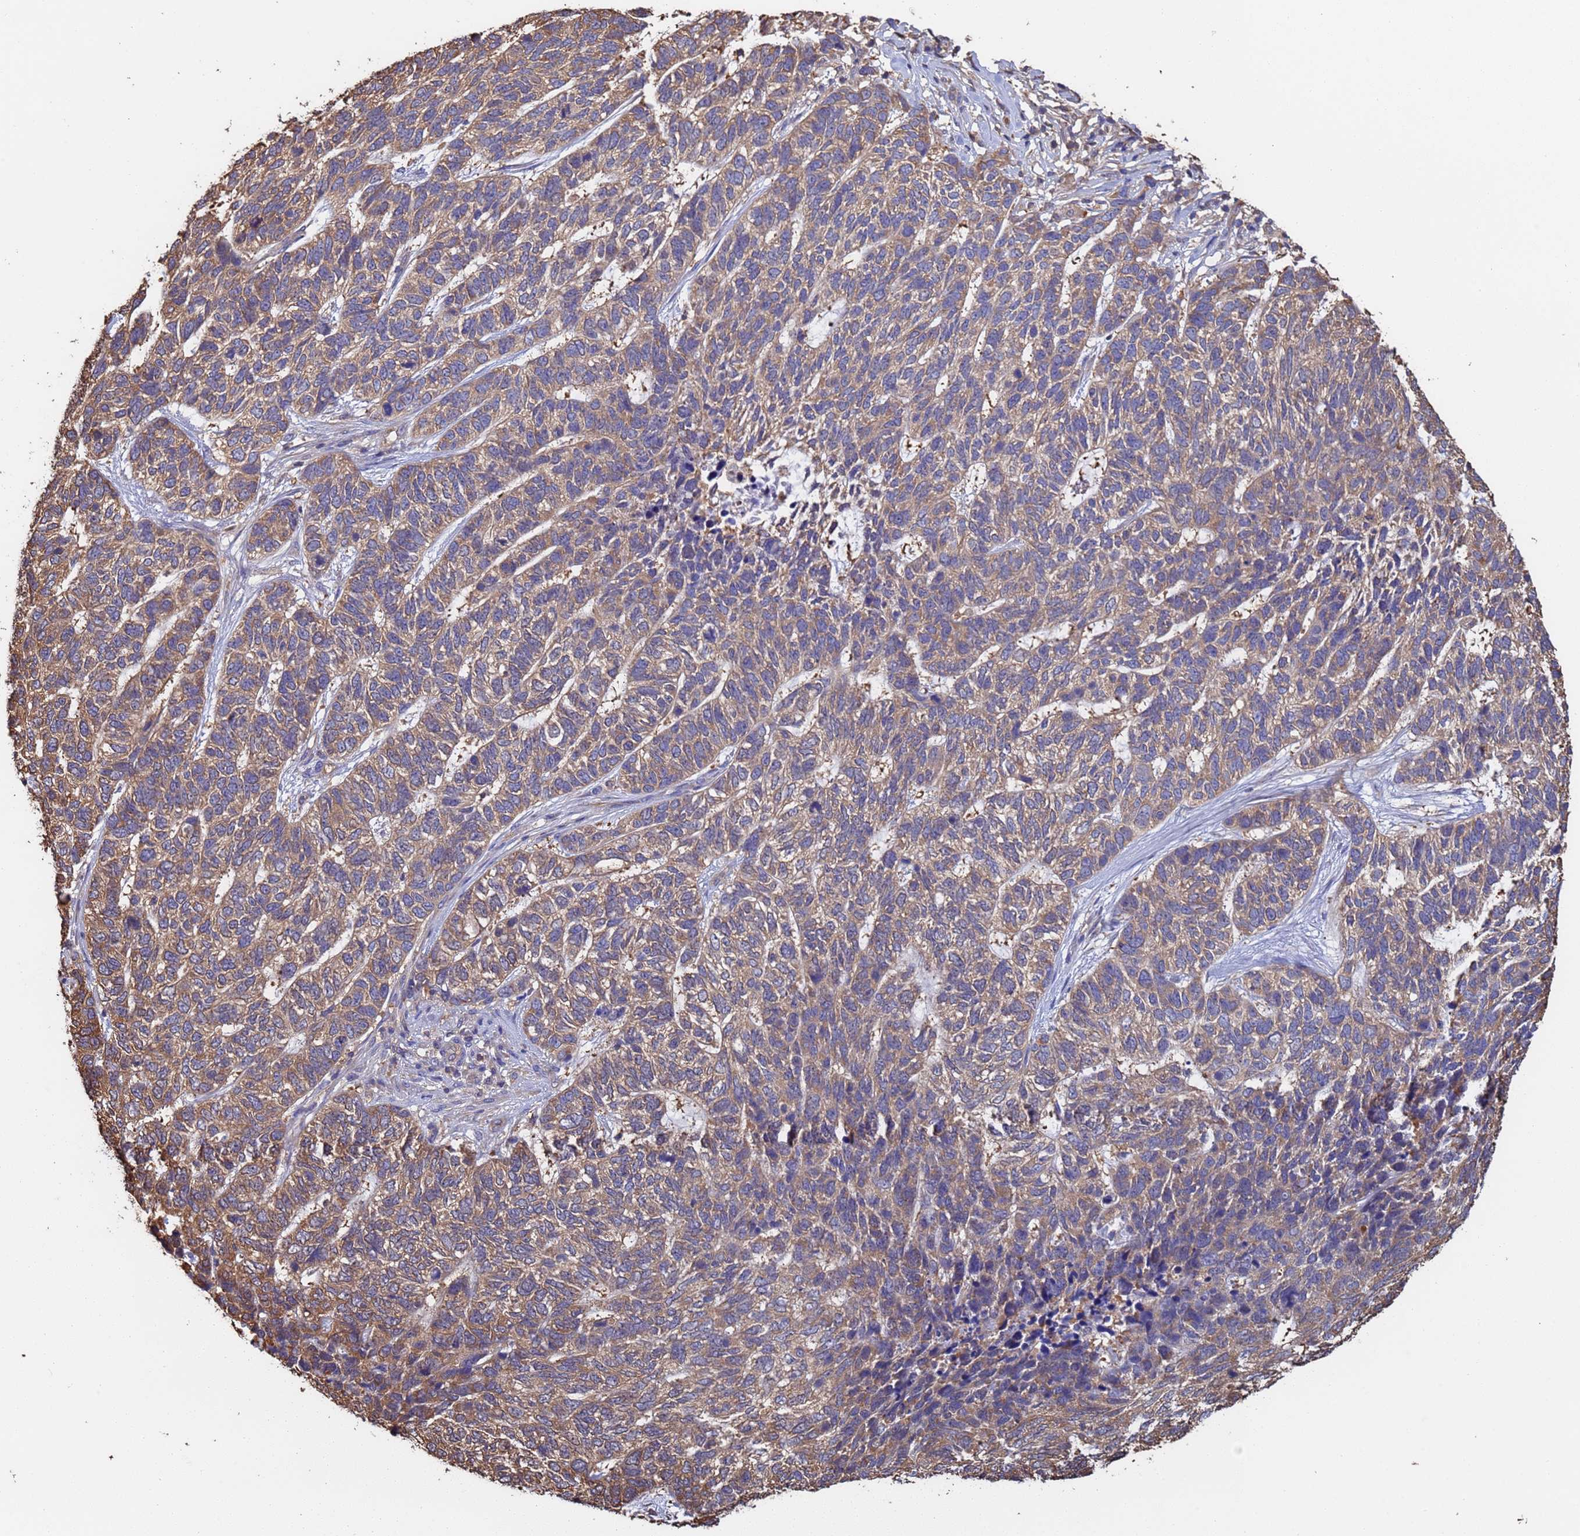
{"staining": {"intensity": "moderate", "quantity": "25%-75%", "location": "cytoplasmic/membranous"}, "tissue": "skin cancer", "cell_type": "Tumor cells", "image_type": "cancer", "snomed": [{"axis": "morphology", "description": "Basal cell carcinoma"}, {"axis": "topography", "description": "Skin"}], "caption": "Immunohistochemical staining of human basal cell carcinoma (skin) demonstrates medium levels of moderate cytoplasmic/membranous protein positivity in about 25%-75% of tumor cells.", "gene": "FAM25A", "patient": {"sex": "female", "age": 65}}